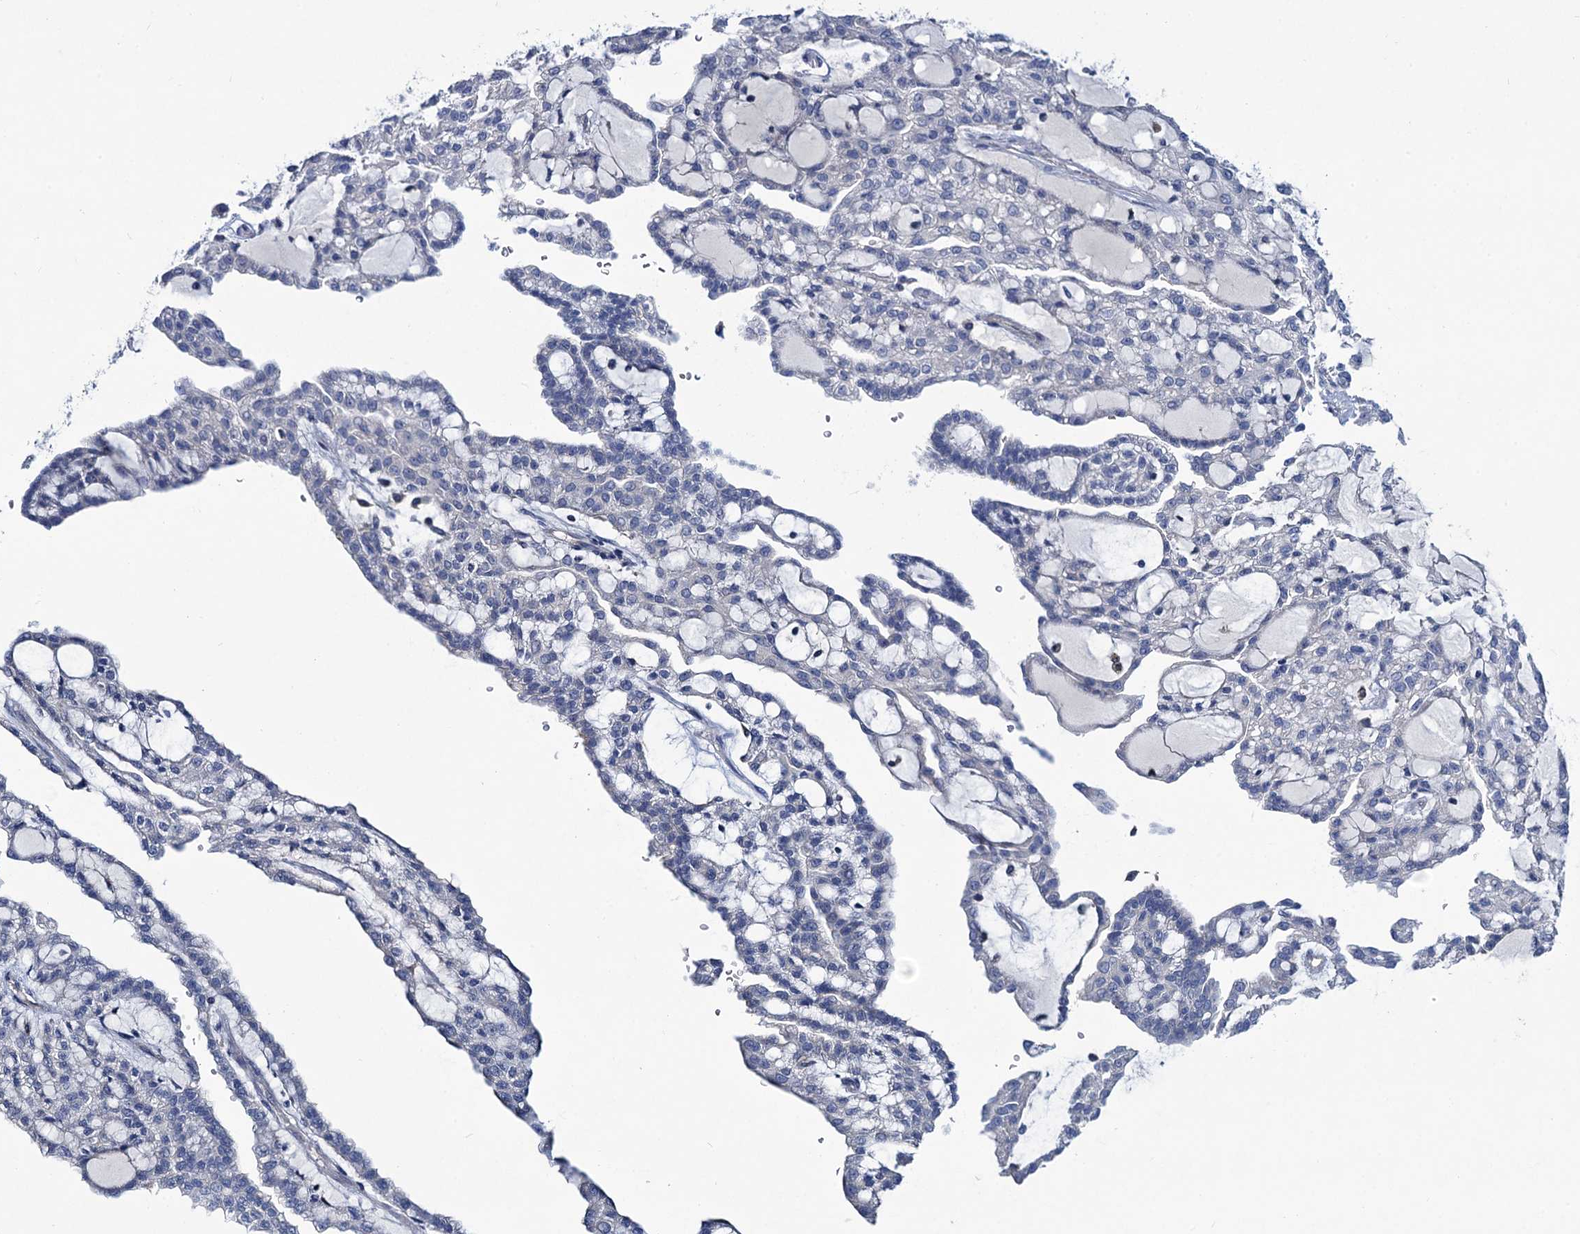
{"staining": {"intensity": "negative", "quantity": "none", "location": "none"}, "tissue": "renal cancer", "cell_type": "Tumor cells", "image_type": "cancer", "snomed": [{"axis": "morphology", "description": "Adenocarcinoma, NOS"}, {"axis": "topography", "description": "Kidney"}], "caption": "Tumor cells are negative for brown protein staining in renal adenocarcinoma.", "gene": "RTKN2", "patient": {"sex": "male", "age": 63}}